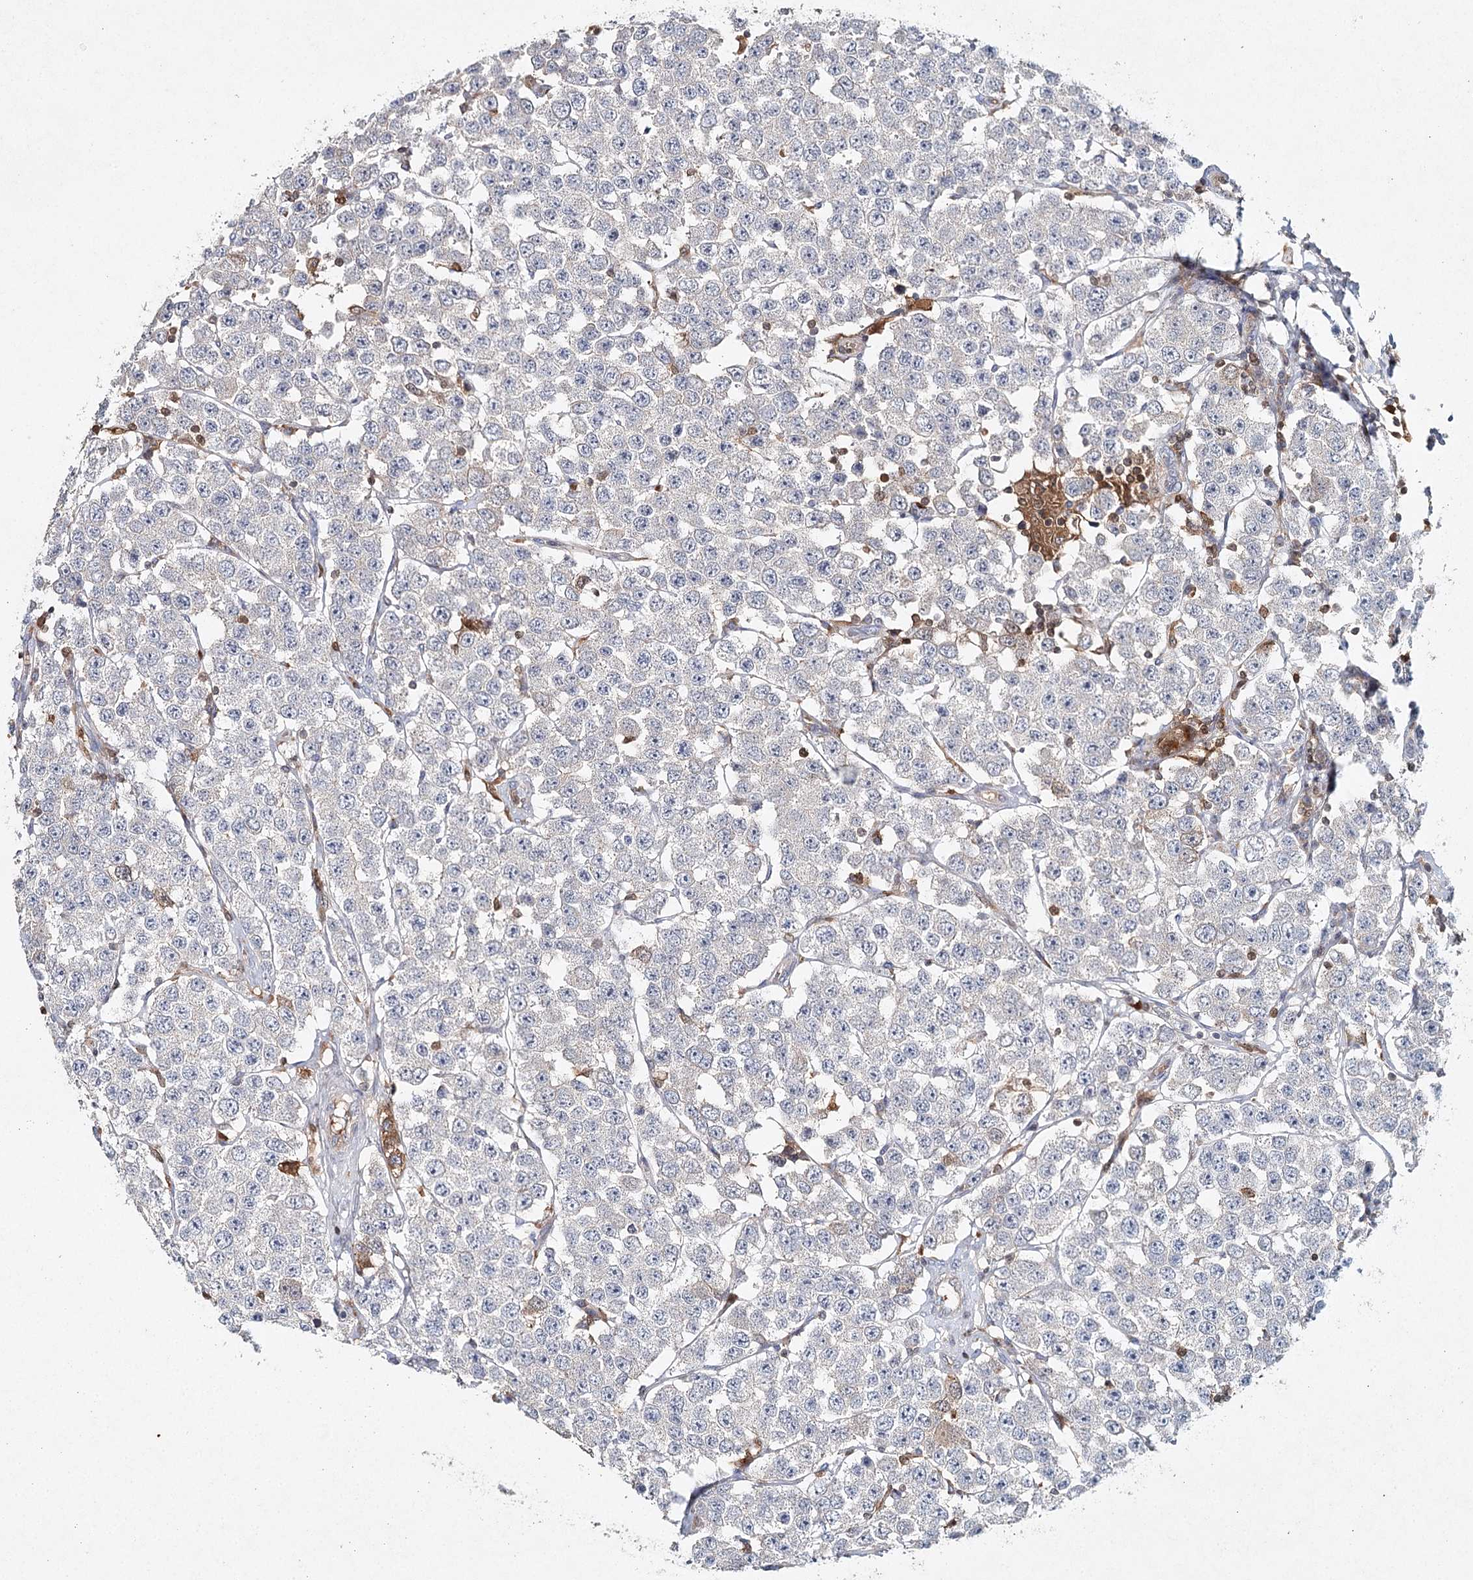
{"staining": {"intensity": "negative", "quantity": "none", "location": "none"}, "tissue": "testis cancer", "cell_type": "Tumor cells", "image_type": "cancer", "snomed": [{"axis": "morphology", "description": "Seminoma, NOS"}, {"axis": "topography", "description": "Testis"}], "caption": "The histopathology image reveals no staining of tumor cells in testis cancer (seminoma).", "gene": "SLC41A2", "patient": {"sex": "male", "age": 28}}